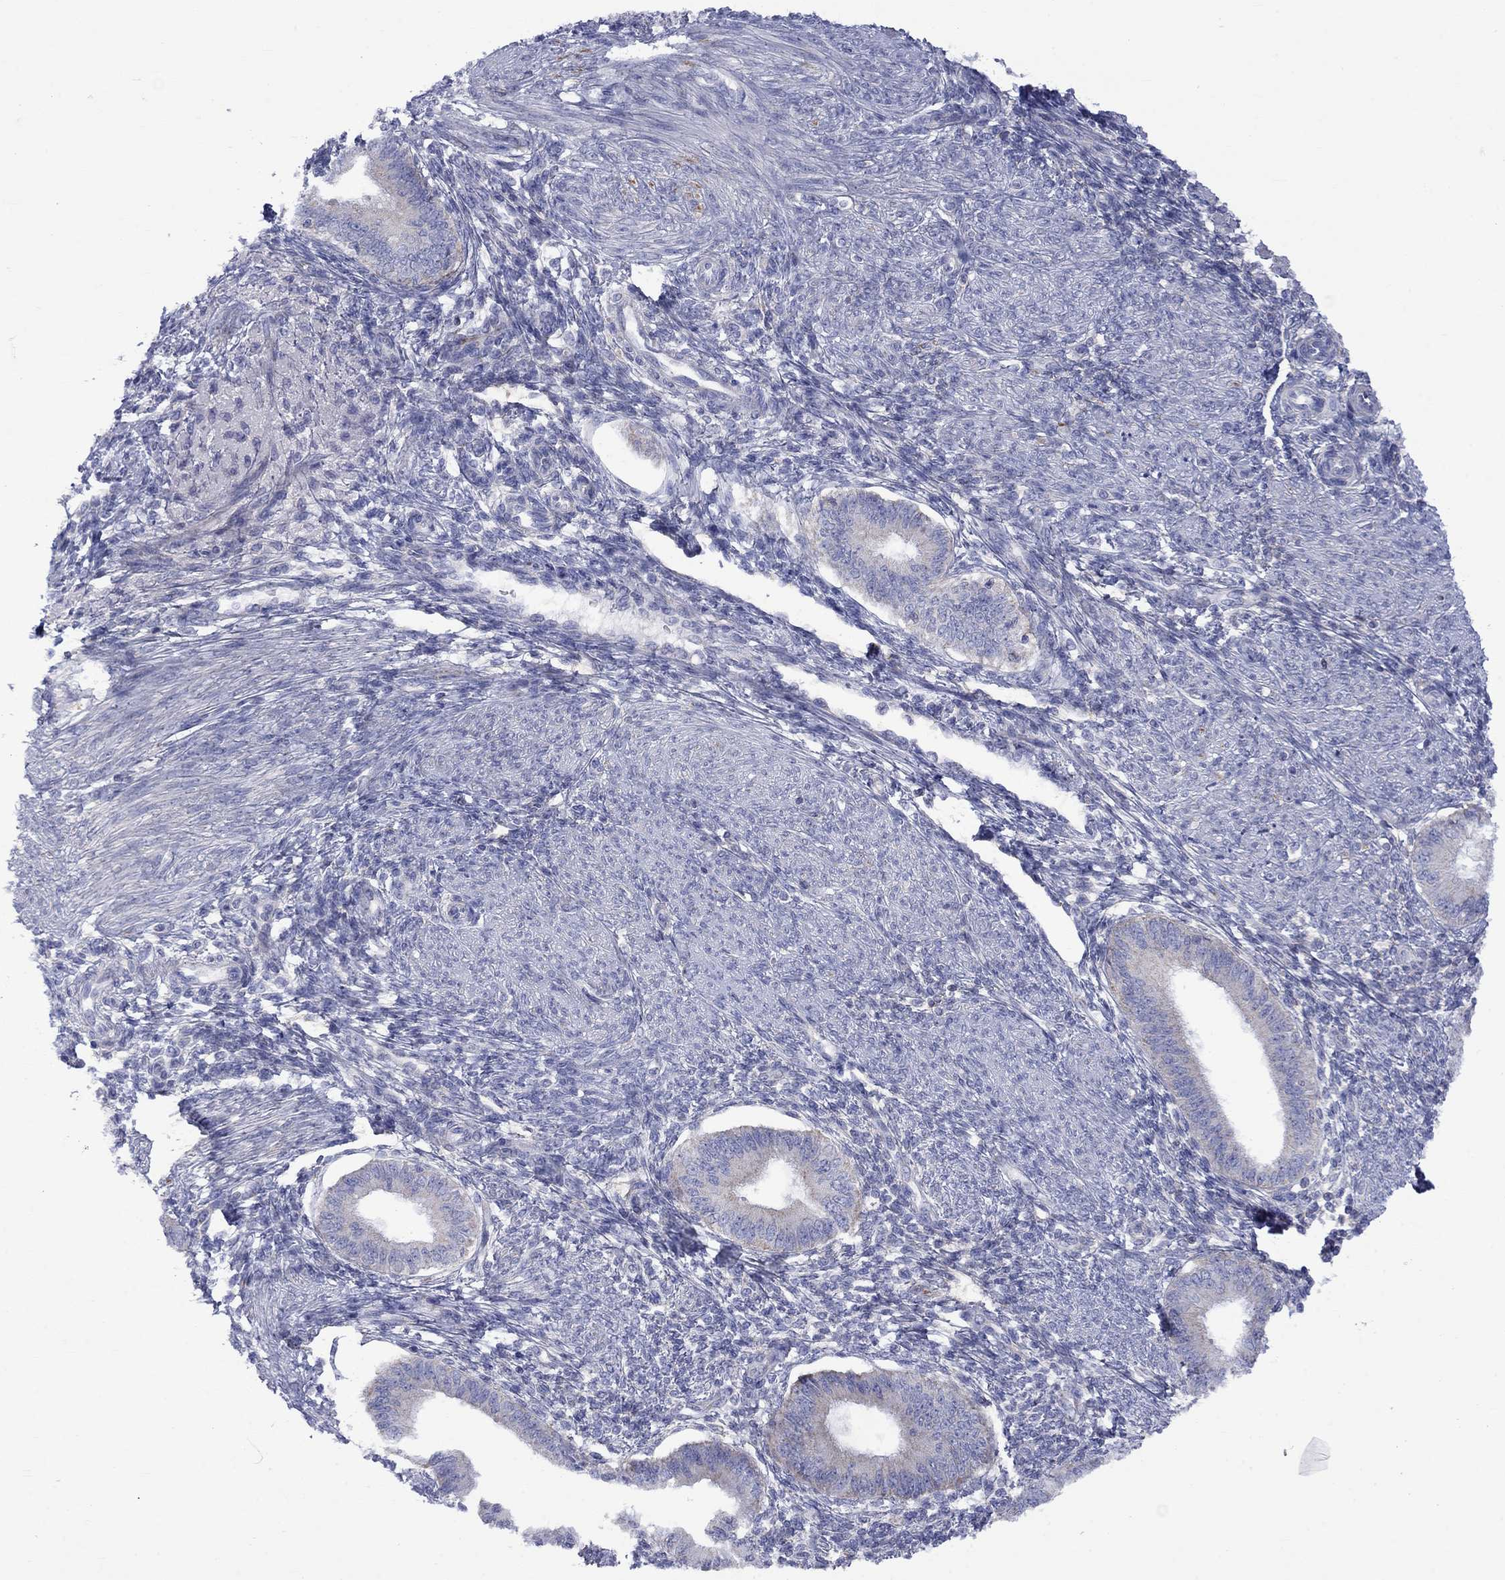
{"staining": {"intensity": "negative", "quantity": "none", "location": "none"}, "tissue": "endometrium", "cell_type": "Cells in endometrial stroma", "image_type": "normal", "snomed": [{"axis": "morphology", "description": "Normal tissue, NOS"}, {"axis": "topography", "description": "Endometrium"}], "caption": "A high-resolution image shows IHC staining of unremarkable endometrium, which demonstrates no significant expression in cells in endometrial stroma.", "gene": "CISD1", "patient": {"sex": "female", "age": 39}}